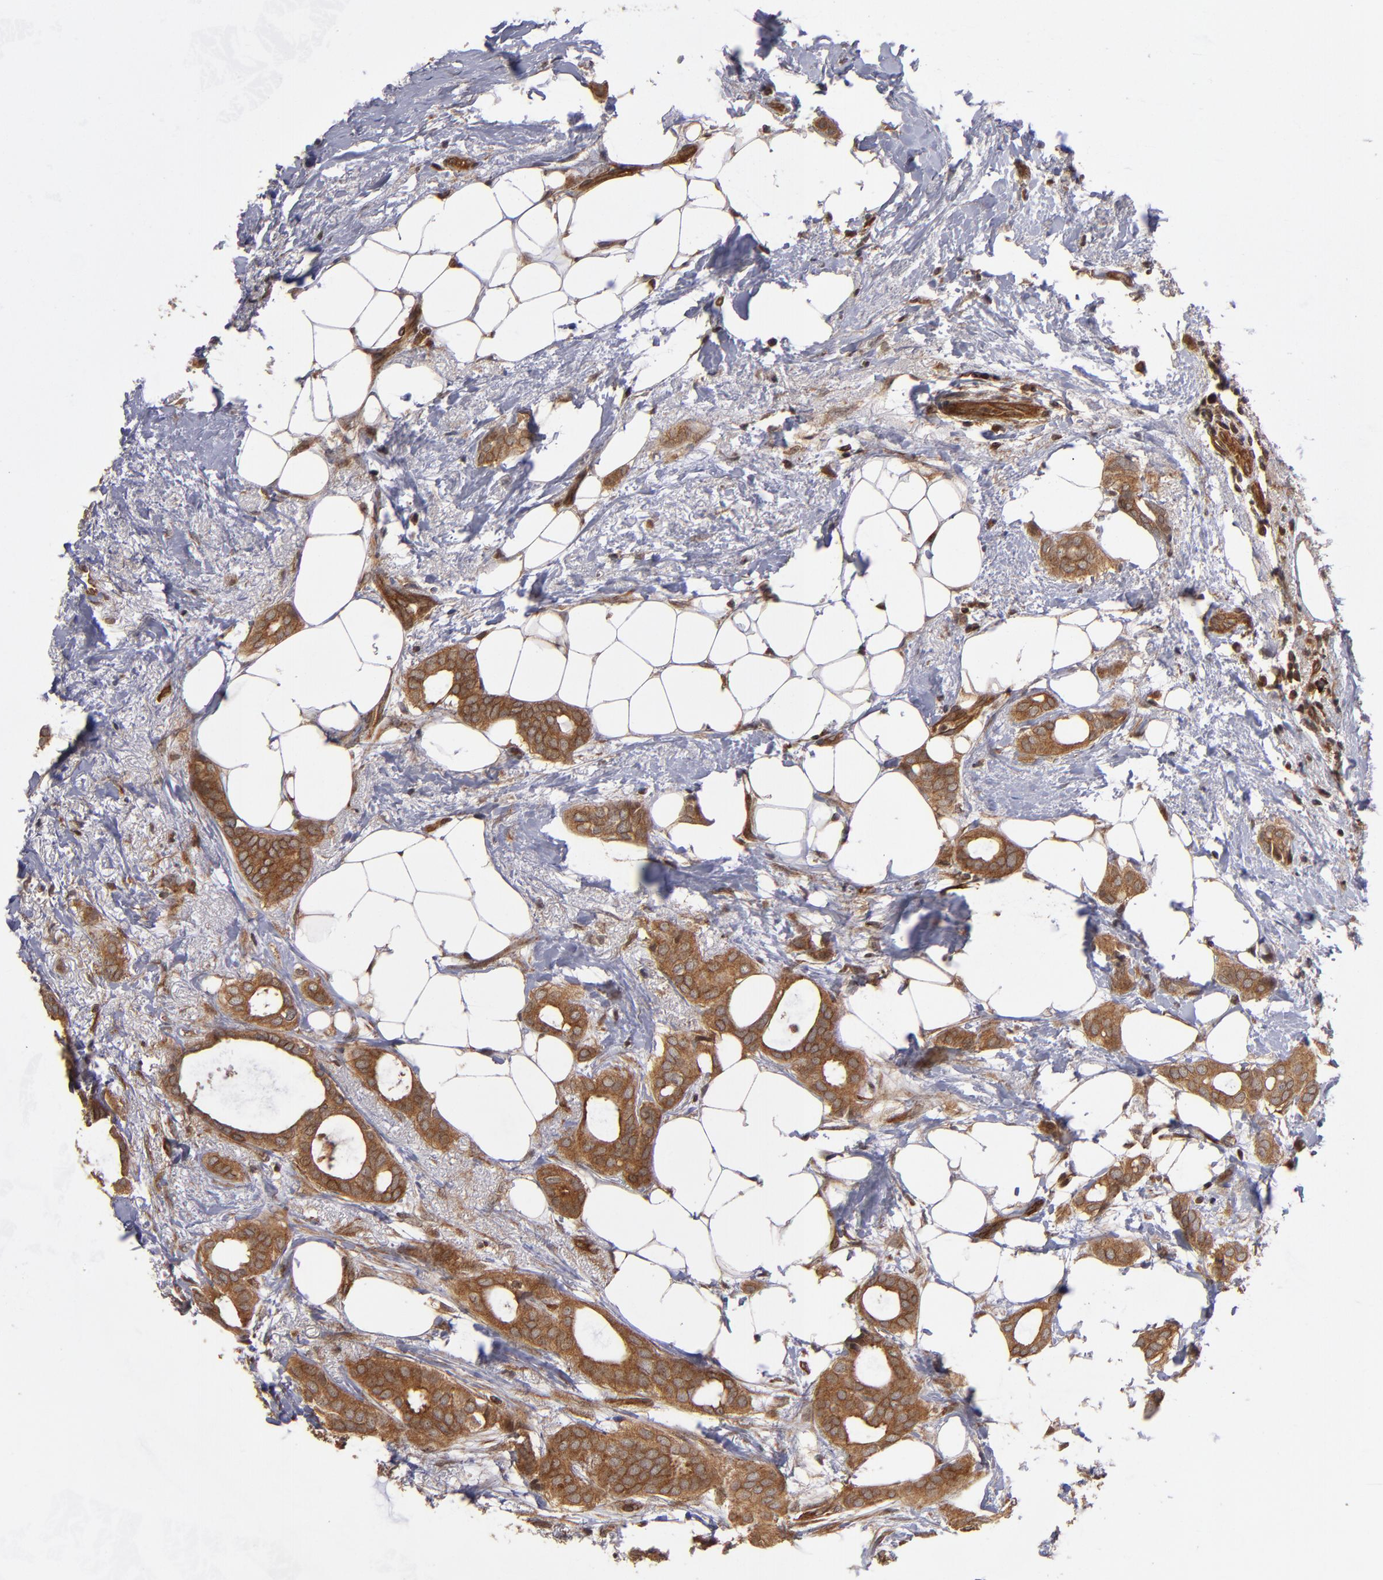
{"staining": {"intensity": "strong", "quantity": ">75%", "location": "cytoplasmic/membranous"}, "tissue": "breast cancer", "cell_type": "Tumor cells", "image_type": "cancer", "snomed": [{"axis": "morphology", "description": "Duct carcinoma"}, {"axis": "topography", "description": "Breast"}], "caption": "Brown immunohistochemical staining in breast cancer exhibits strong cytoplasmic/membranous positivity in about >75% of tumor cells.", "gene": "BDKRB1", "patient": {"sex": "female", "age": 54}}